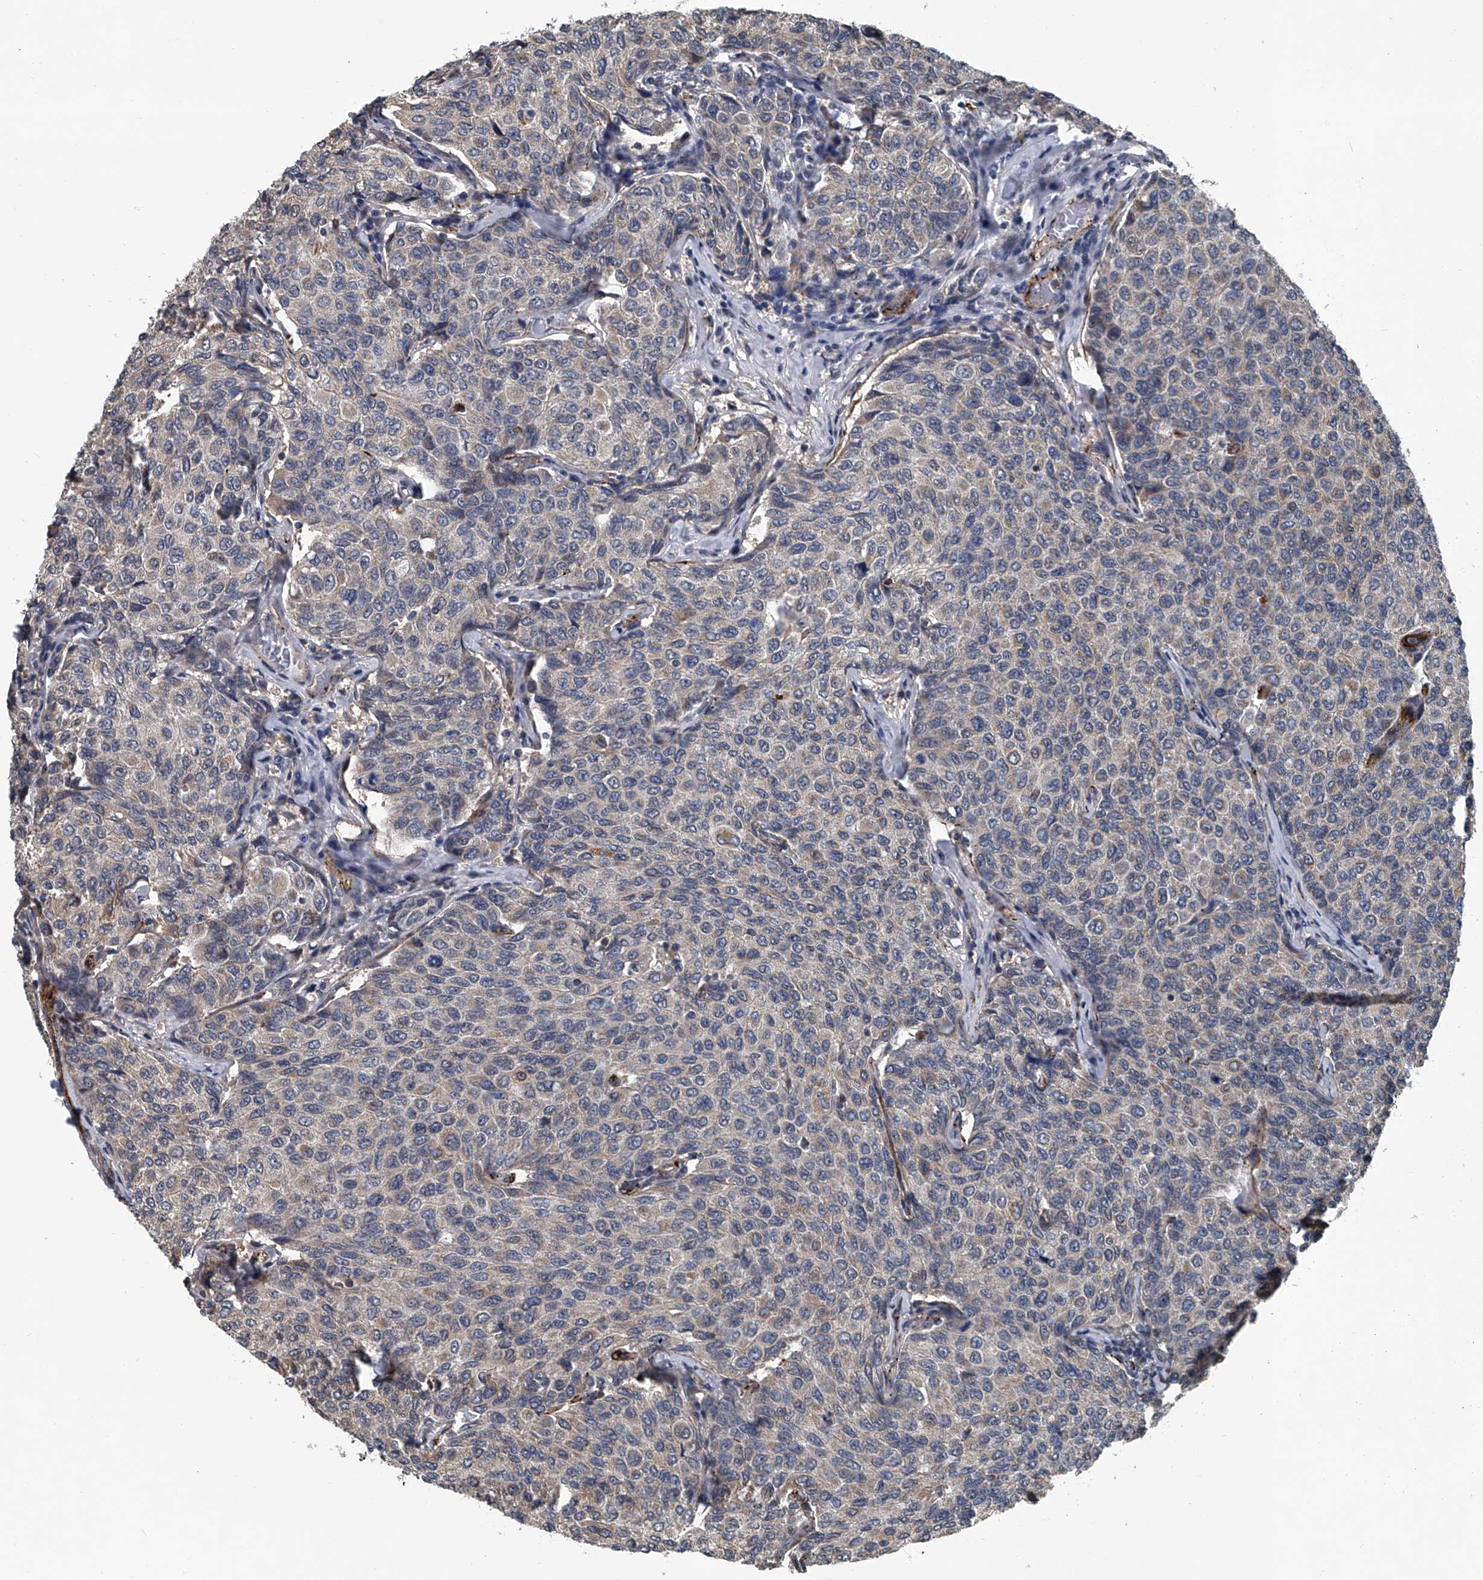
{"staining": {"intensity": "negative", "quantity": "none", "location": "none"}, "tissue": "breast cancer", "cell_type": "Tumor cells", "image_type": "cancer", "snomed": [{"axis": "morphology", "description": "Duct carcinoma"}, {"axis": "topography", "description": "Breast"}], "caption": "This is an immunohistochemistry (IHC) micrograph of human breast cancer. There is no staining in tumor cells.", "gene": "LDLRAD2", "patient": {"sex": "female", "age": 55}}